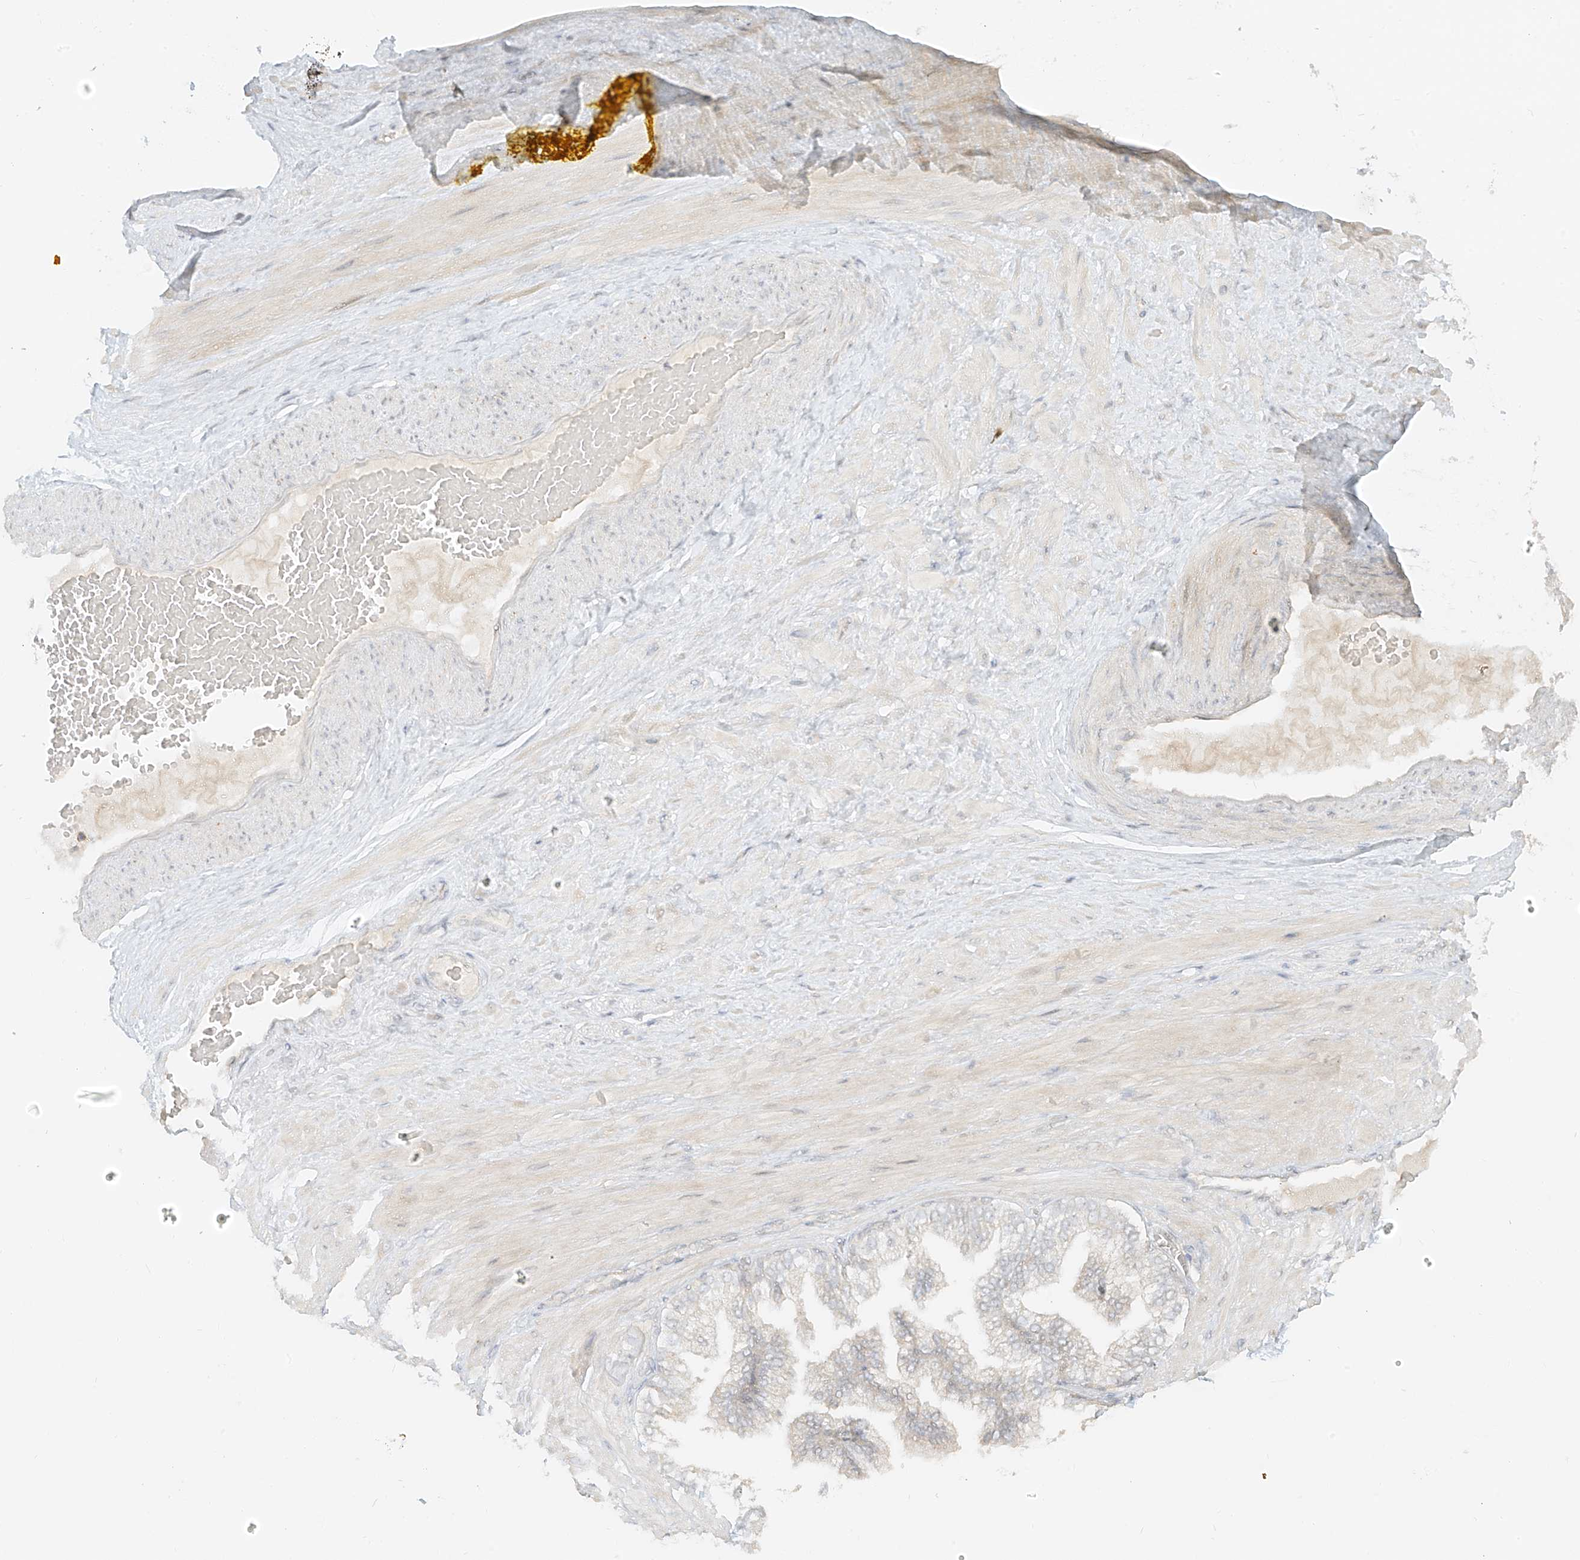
{"staining": {"intensity": "moderate", "quantity": ">75%", "location": "cytoplasmic/membranous"}, "tissue": "adipose tissue", "cell_type": "Adipocytes", "image_type": "normal", "snomed": [{"axis": "morphology", "description": "Normal tissue, NOS"}, {"axis": "morphology", "description": "Adenocarcinoma, Low grade"}, {"axis": "topography", "description": "Prostate"}, {"axis": "topography", "description": "Peripheral nerve tissue"}], "caption": "Immunohistochemistry (IHC) micrograph of benign human adipose tissue stained for a protein (brown), which shows medium levels of moderate cytoplasmic/membranous expression in about >75% of adipocytes.", "gene": "LIPT1", "patient": {"sex": "male", "age": 63}}